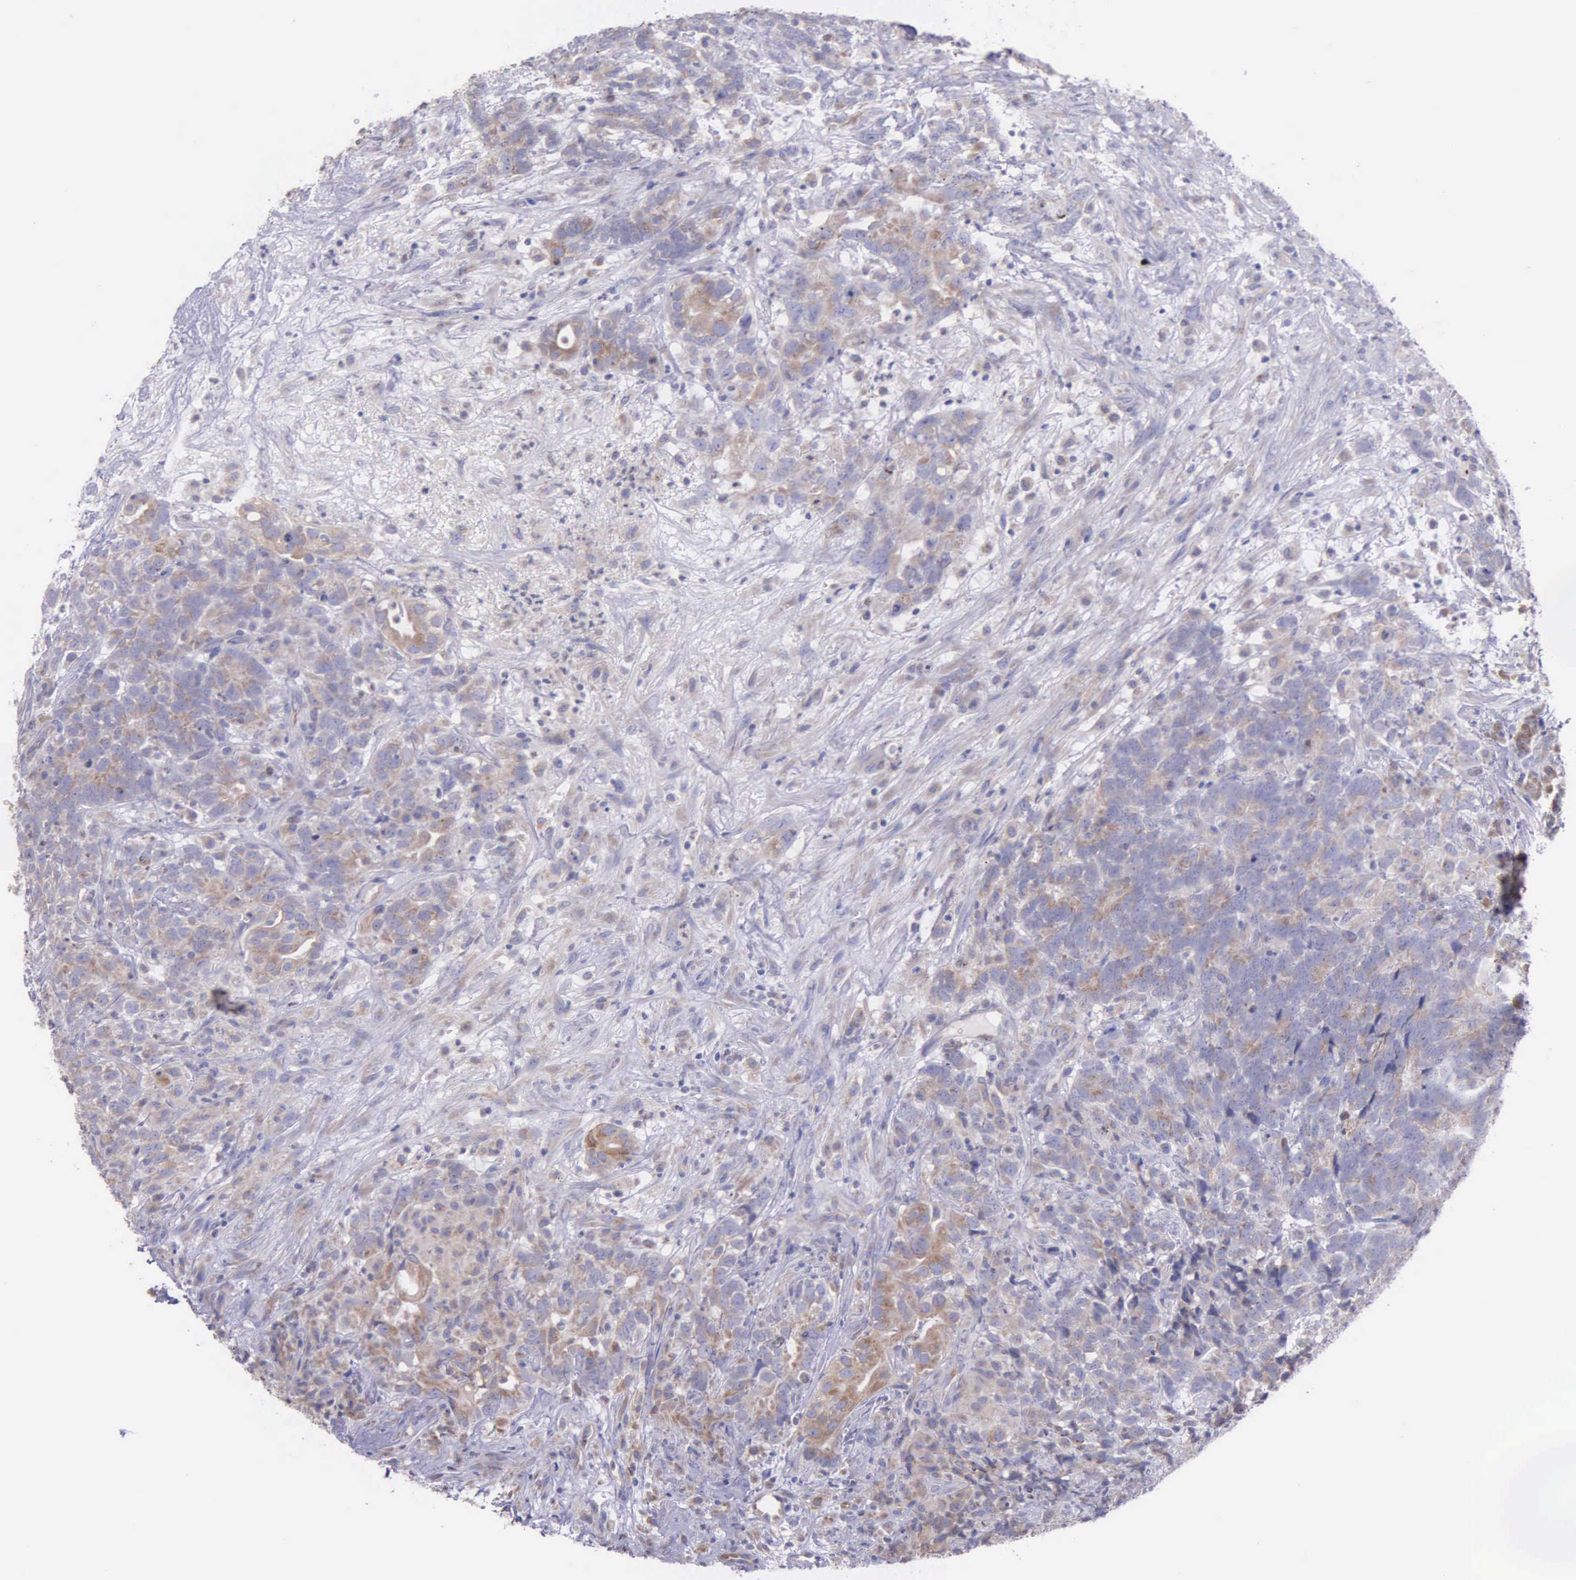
{"staining": {"intensity": "weak", "quantity": "25%-75%", "location": "cytoplasmic/membranous"}, "tissue": "testis cancer", "cell_type": "Tumor cells", "image_type": "cancer", "snomed": [{"axis": "morphology", "description": "Carcinoma, Embryonal, NOS"}, {"axis": "topography", "description": "Testis"}], "caption": "IHC micrograph of neoplastic tissue: testis embryonal carcinoma stained using IHC reveals low levels of weak protein expression localized specifically in the cytoplasmic/membranous of tumor cells, appearing as a cytoplasmic/membranous brown color.", "gene": "MIA2", "patient": {"sex": "male", "age": 26}}